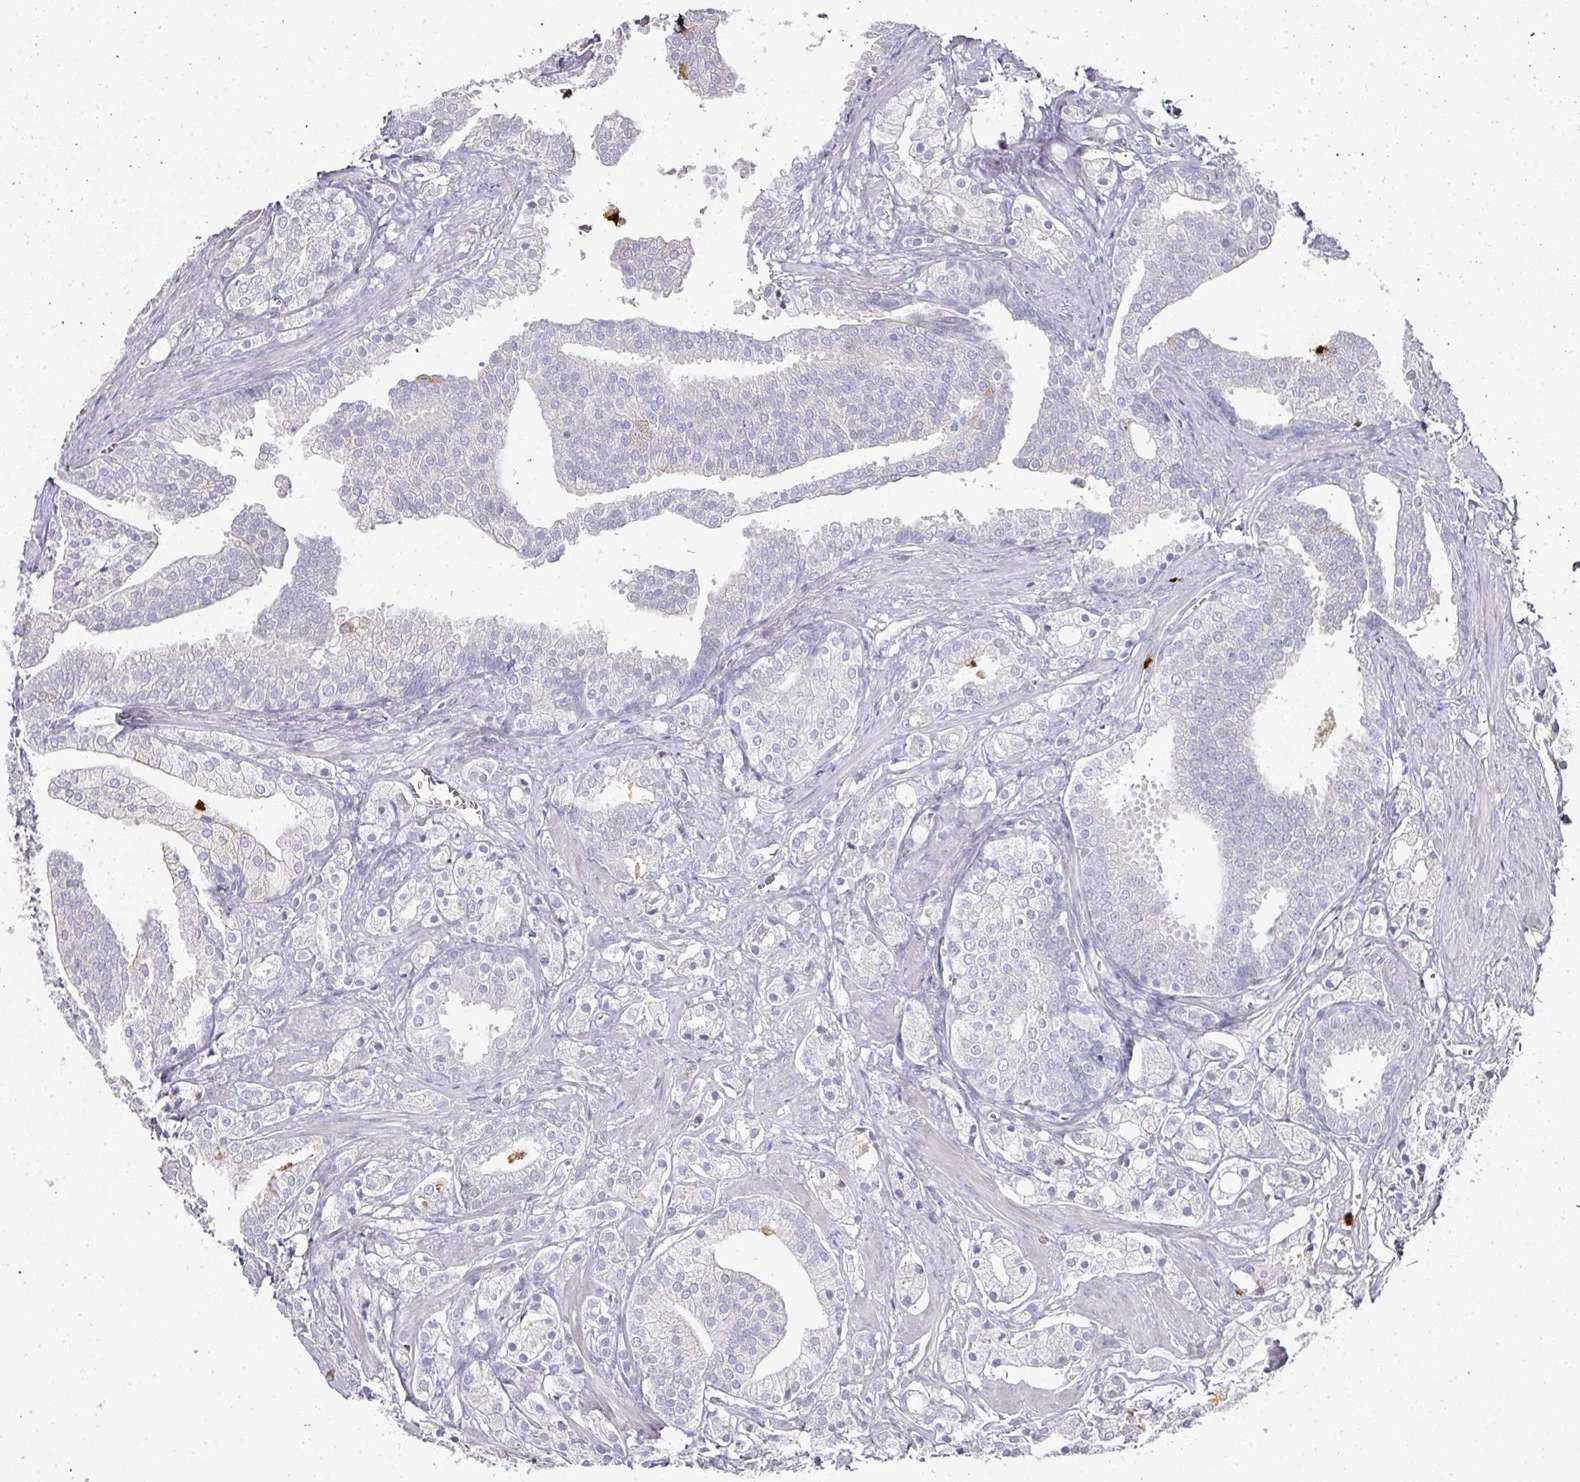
{"staining": {"intensity": "negative", "quantity": "none", "location": "none"}, "tissue": "prostate cancer", "cell_type": "Tumor cells", "image_type": "cancer", "snomed": [{"axis": "morphology", "description": "Adenocarcinoma, High grade"}, {"axis": "topography", "description": "Prostate"}], "caption": "There is no significant positivity in tumor cells of adenocarcinoma (high-grade) (prostate).", "gene": "CAMP", "patient": {"sex": "male", "age": 50}}